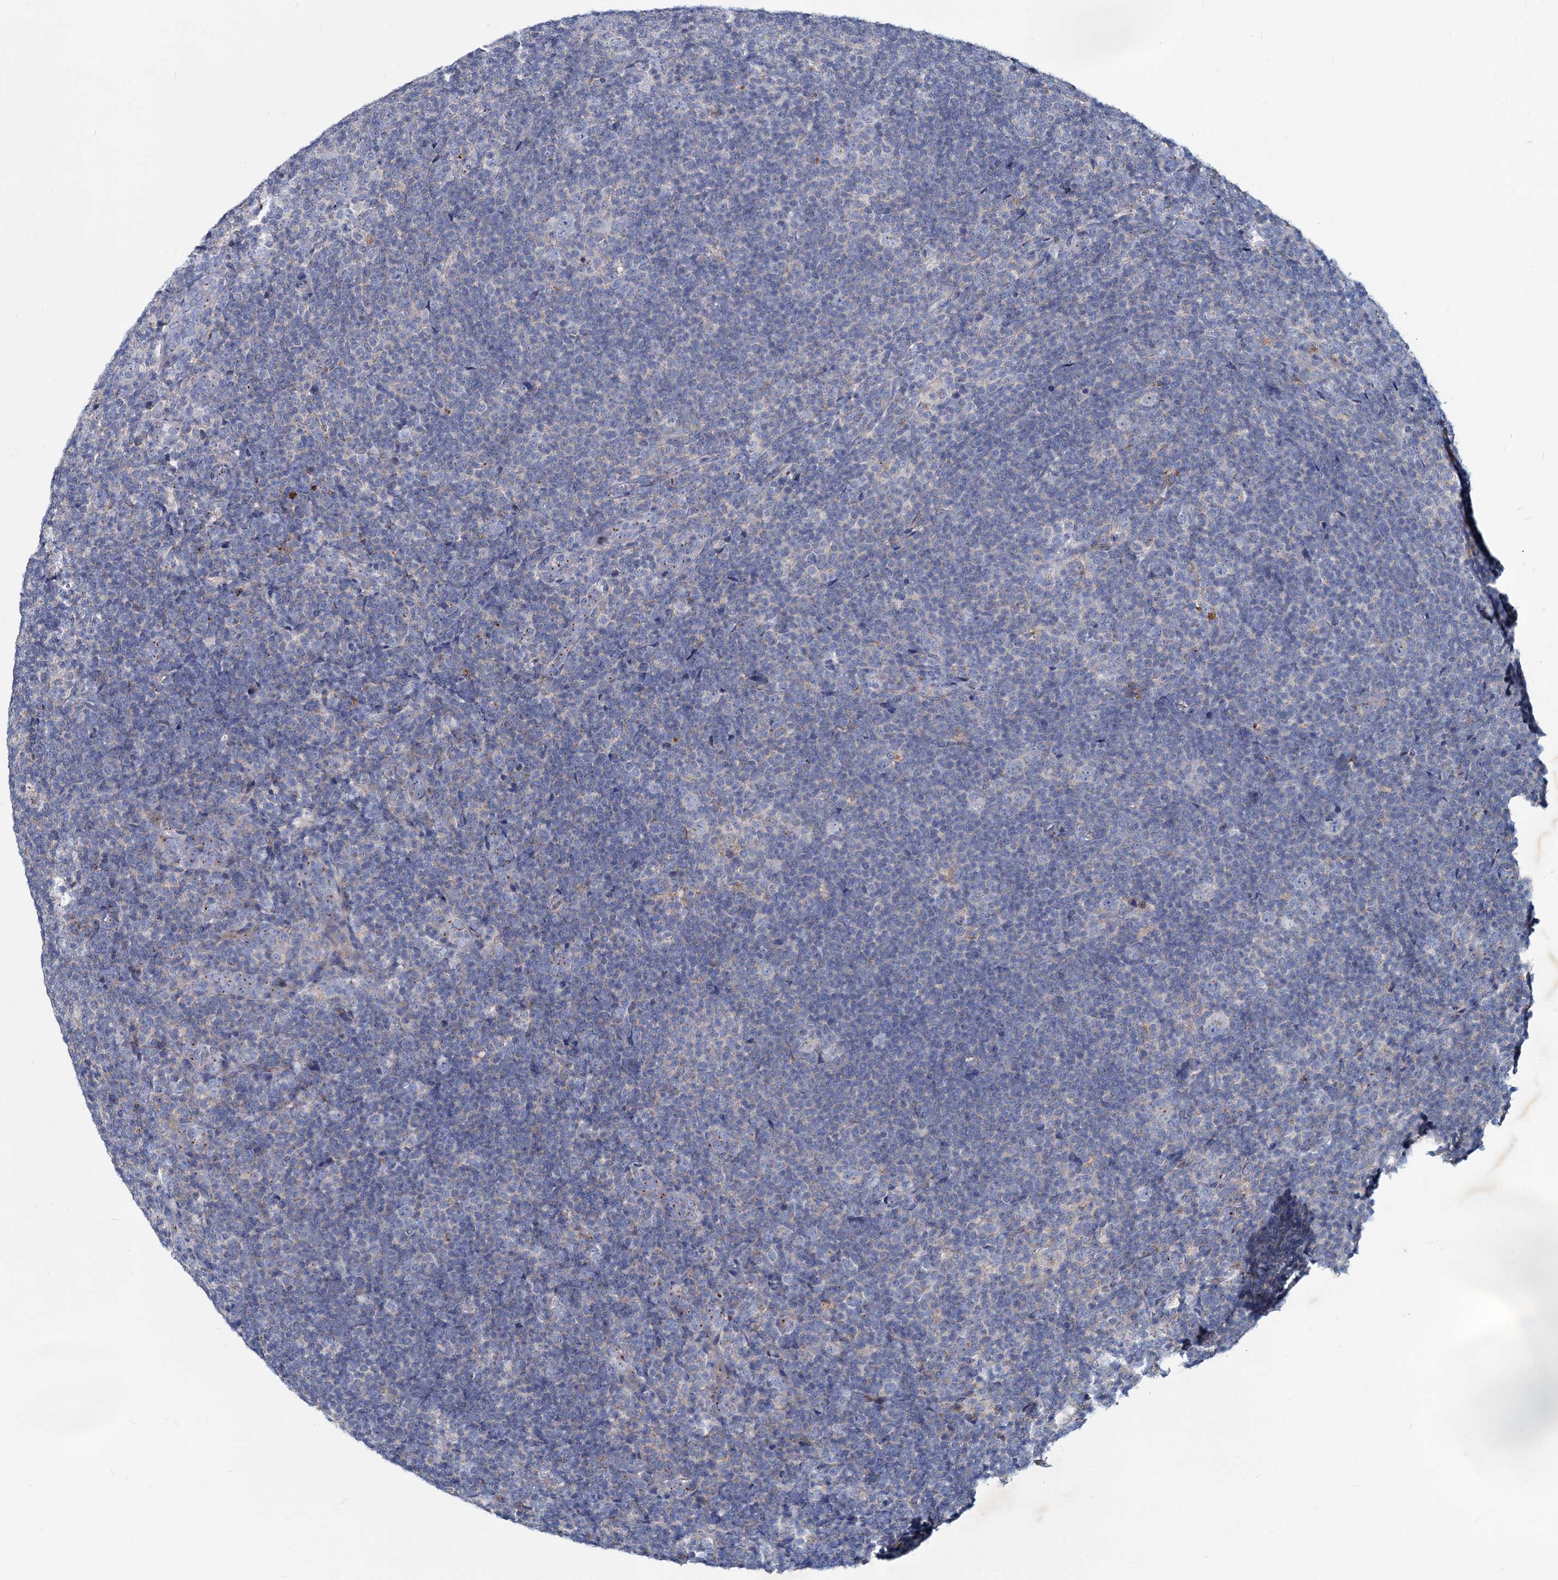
{"staining": {"intensity": "negative", "quantity": "none", "location": "none"}, "tissue": "lymphoma", "cell_type": "Tumor cells", "image_type": "cancer", "snomed": [{"axis": "morphology", "description": "Hodgkin's disease, NOS"}, {"axis": "topography", "description": "Lymph node"}], "caption": "This is an IHC micrograph of human Hodgkin's disease. There is no expression in tumor cells.", "gene": "AGBL4", "patient": {"sex": "female", "age": 57}}